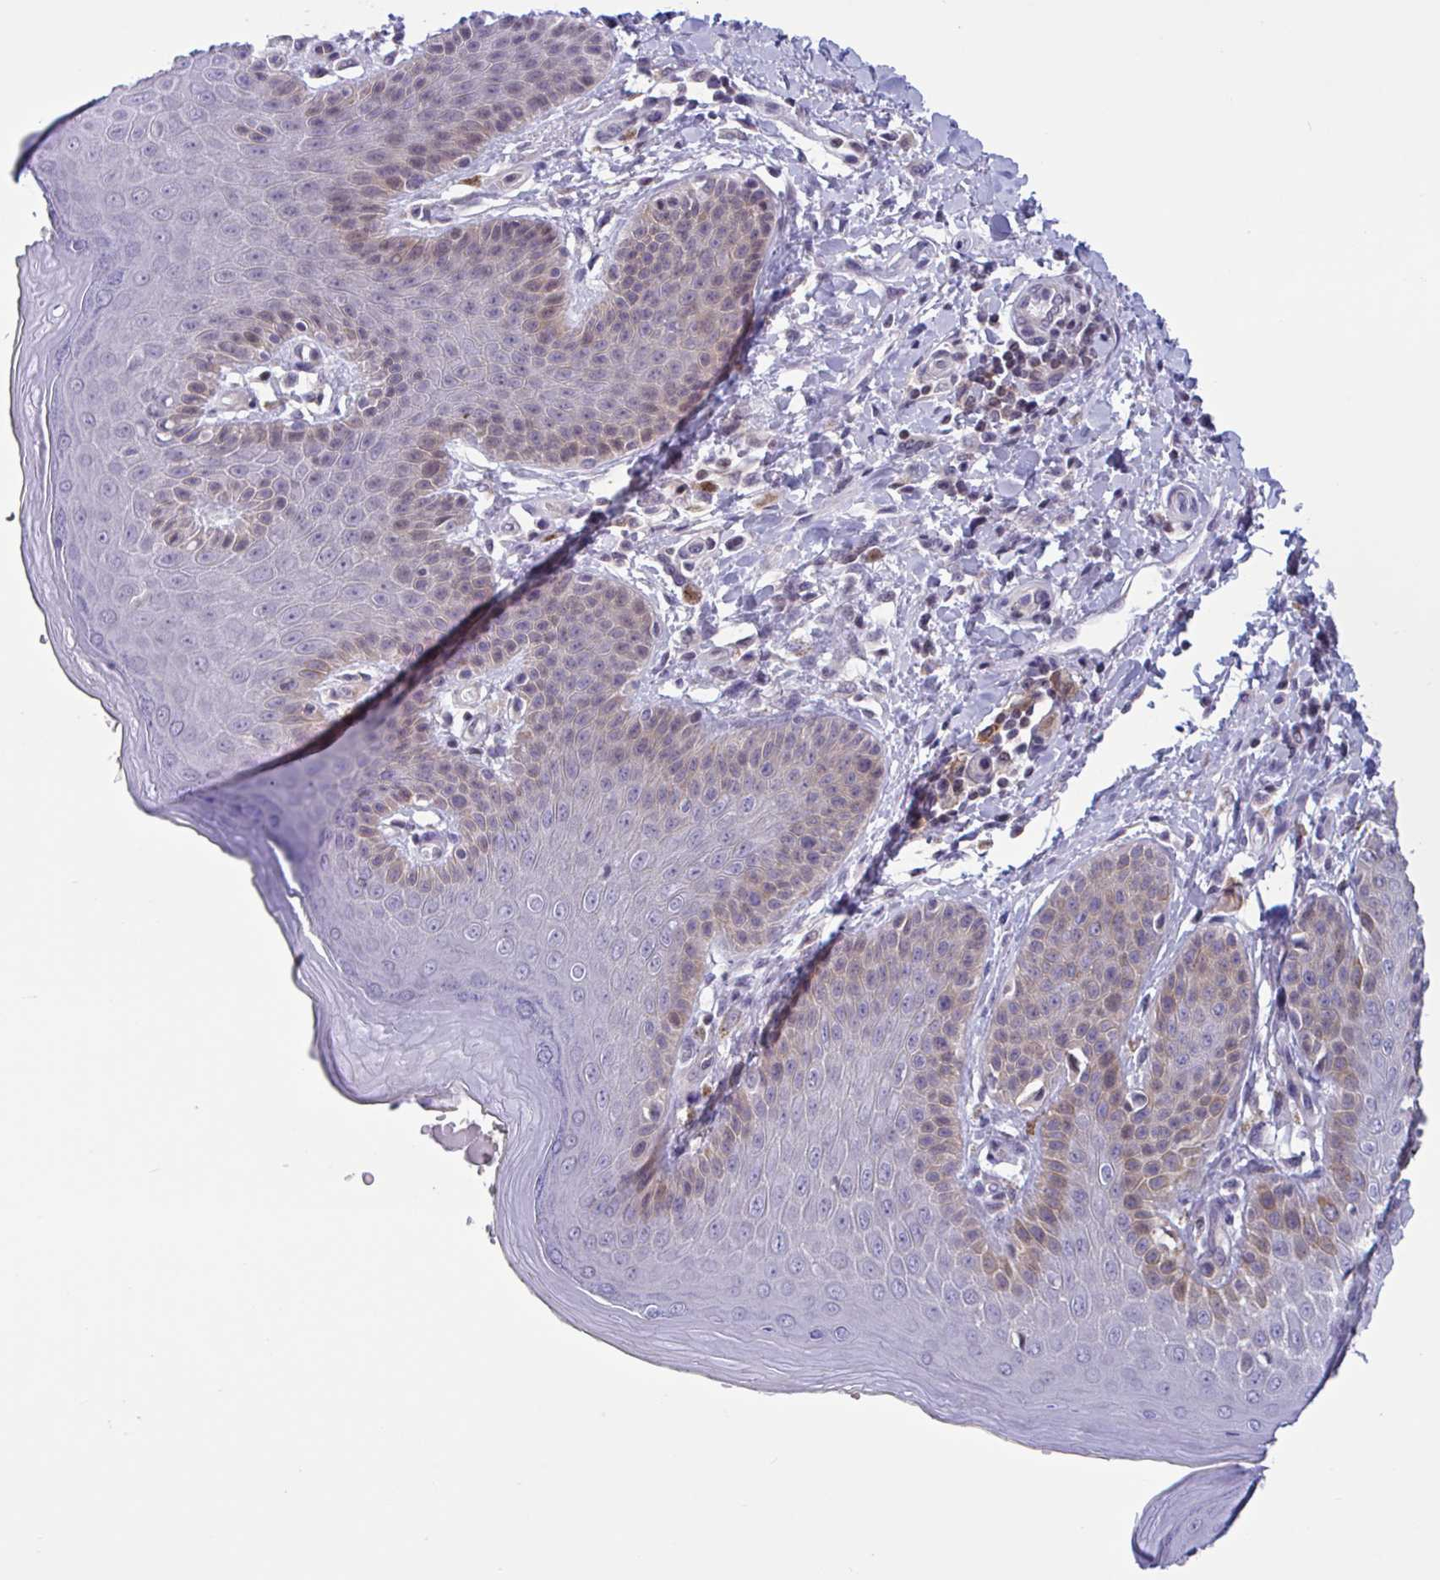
{"staining": {"intensity": "weak", "quantity": "<25%", "location": "cytoplasmic/membranous"}, "tissue": "skin", "cell_type": "Epidermal cells", "image_type": "normal", "snomed": [{"axis": "morphology", "description": "Normal tissue, NOS"}, {"axis": "topography", "description": "Peripheral nerve tissue"}], "caption": "IHC of unremarkable human skin demonstrates no positivity in epidermal cells. The staining was performed using DAB (3,3'-diaminobenzidine) to visualize the protein expression in brown, while the nuclei were stained in blue with hematoxylin (Magnification: 20x).", "gene": "SNX11", "patient": {"sex": "male", "age": 51}}